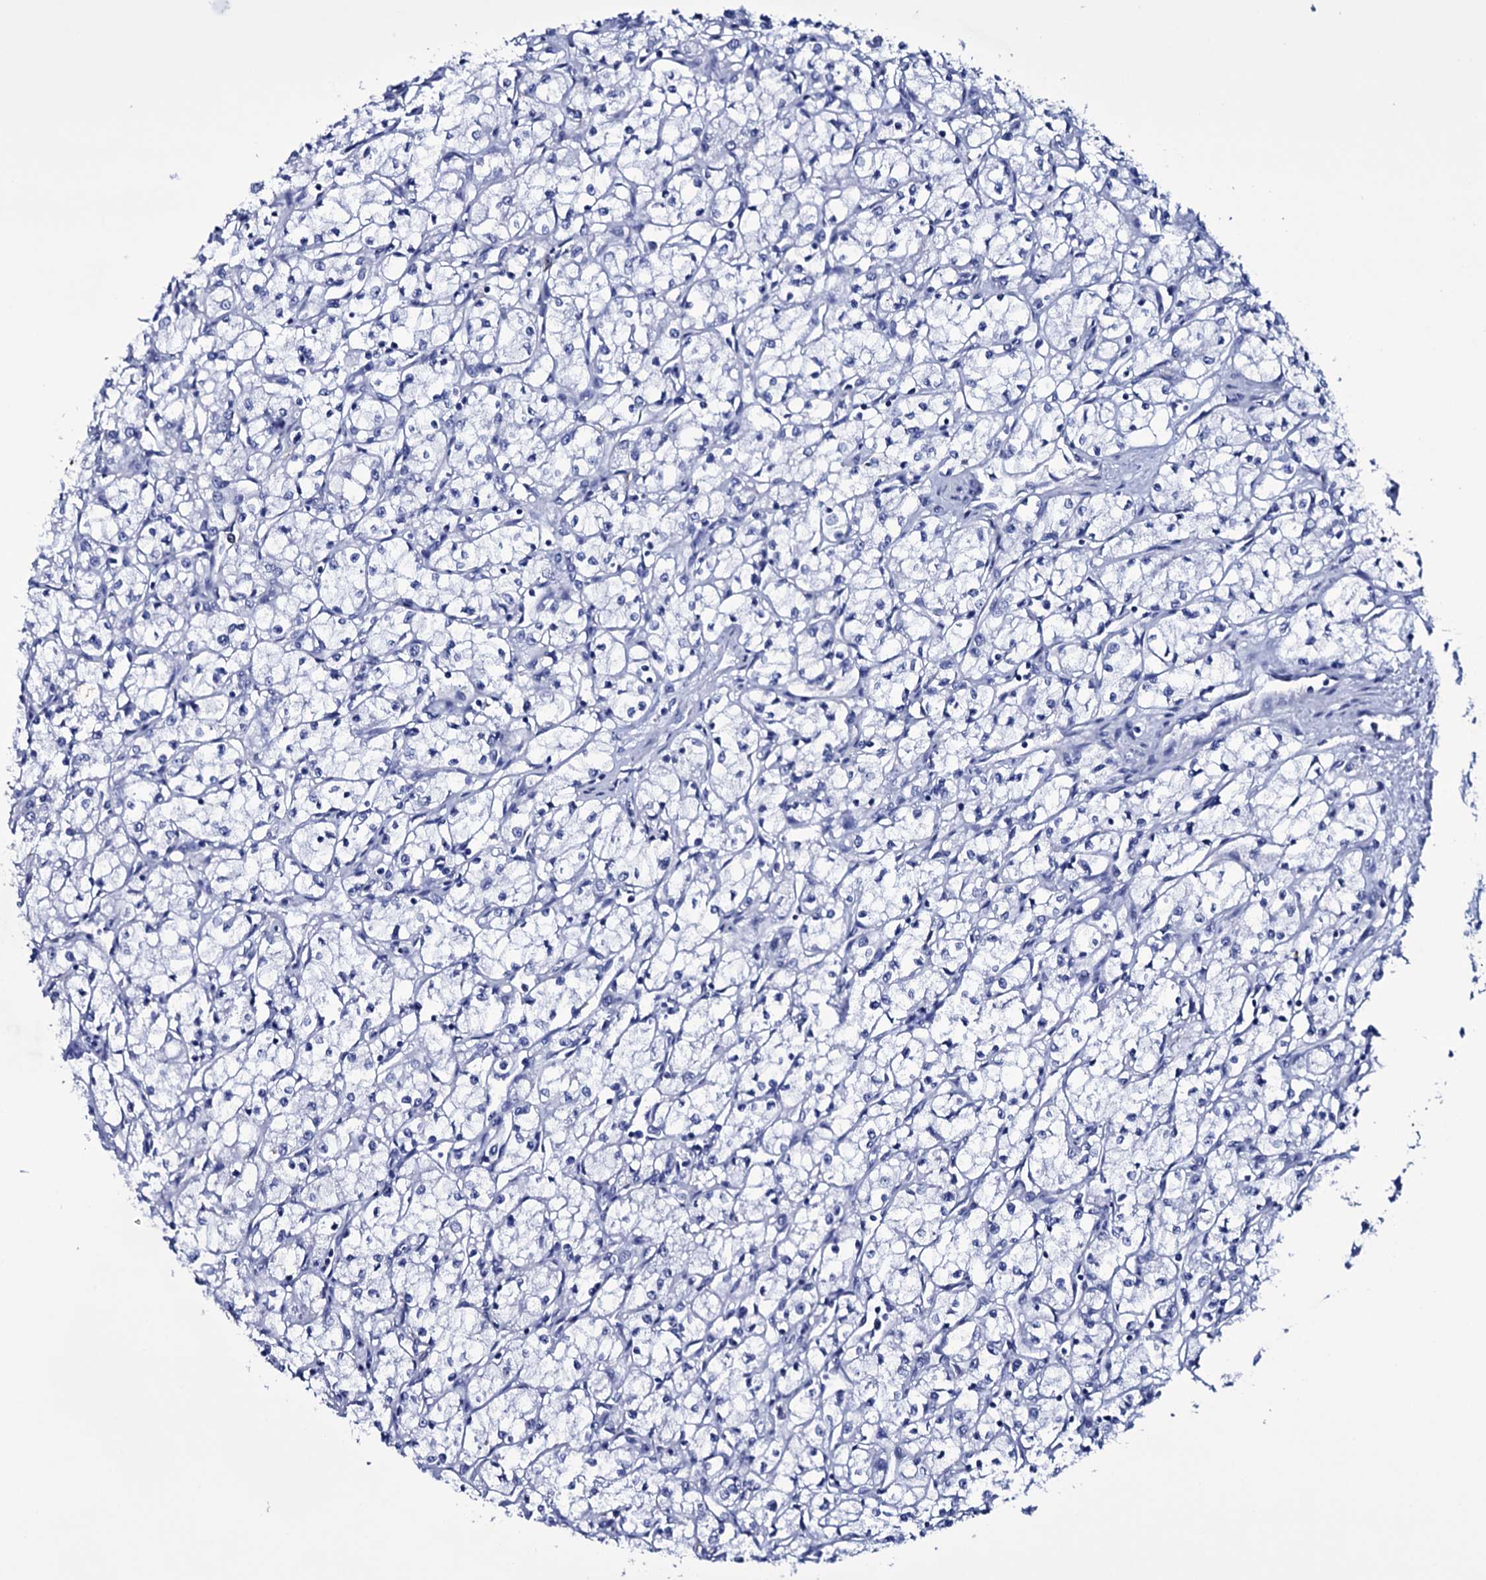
{"staining": {"intensity": "negative", "quantity": "none", "location": "none"}, "tissue": "renal cancer", "cell_type": "Tumor cells", "image_type": "cancer", "snomed": [{"axis": "morphology", "description": "Adenocarcinoma, NOS"}, {"axis": "topography", "description": "Kidney"}], "caption": "A high-resolution image shows immunohistochemistry staining of renal adenocarcinoma, which exhibits no significant staining in tumor cells. (Brightfield microscopy of DAB immunohistochemistry (IHC) at high magnification).", "gene": "ITPRID2", "patient": {"sex": "male", "age": 59}}